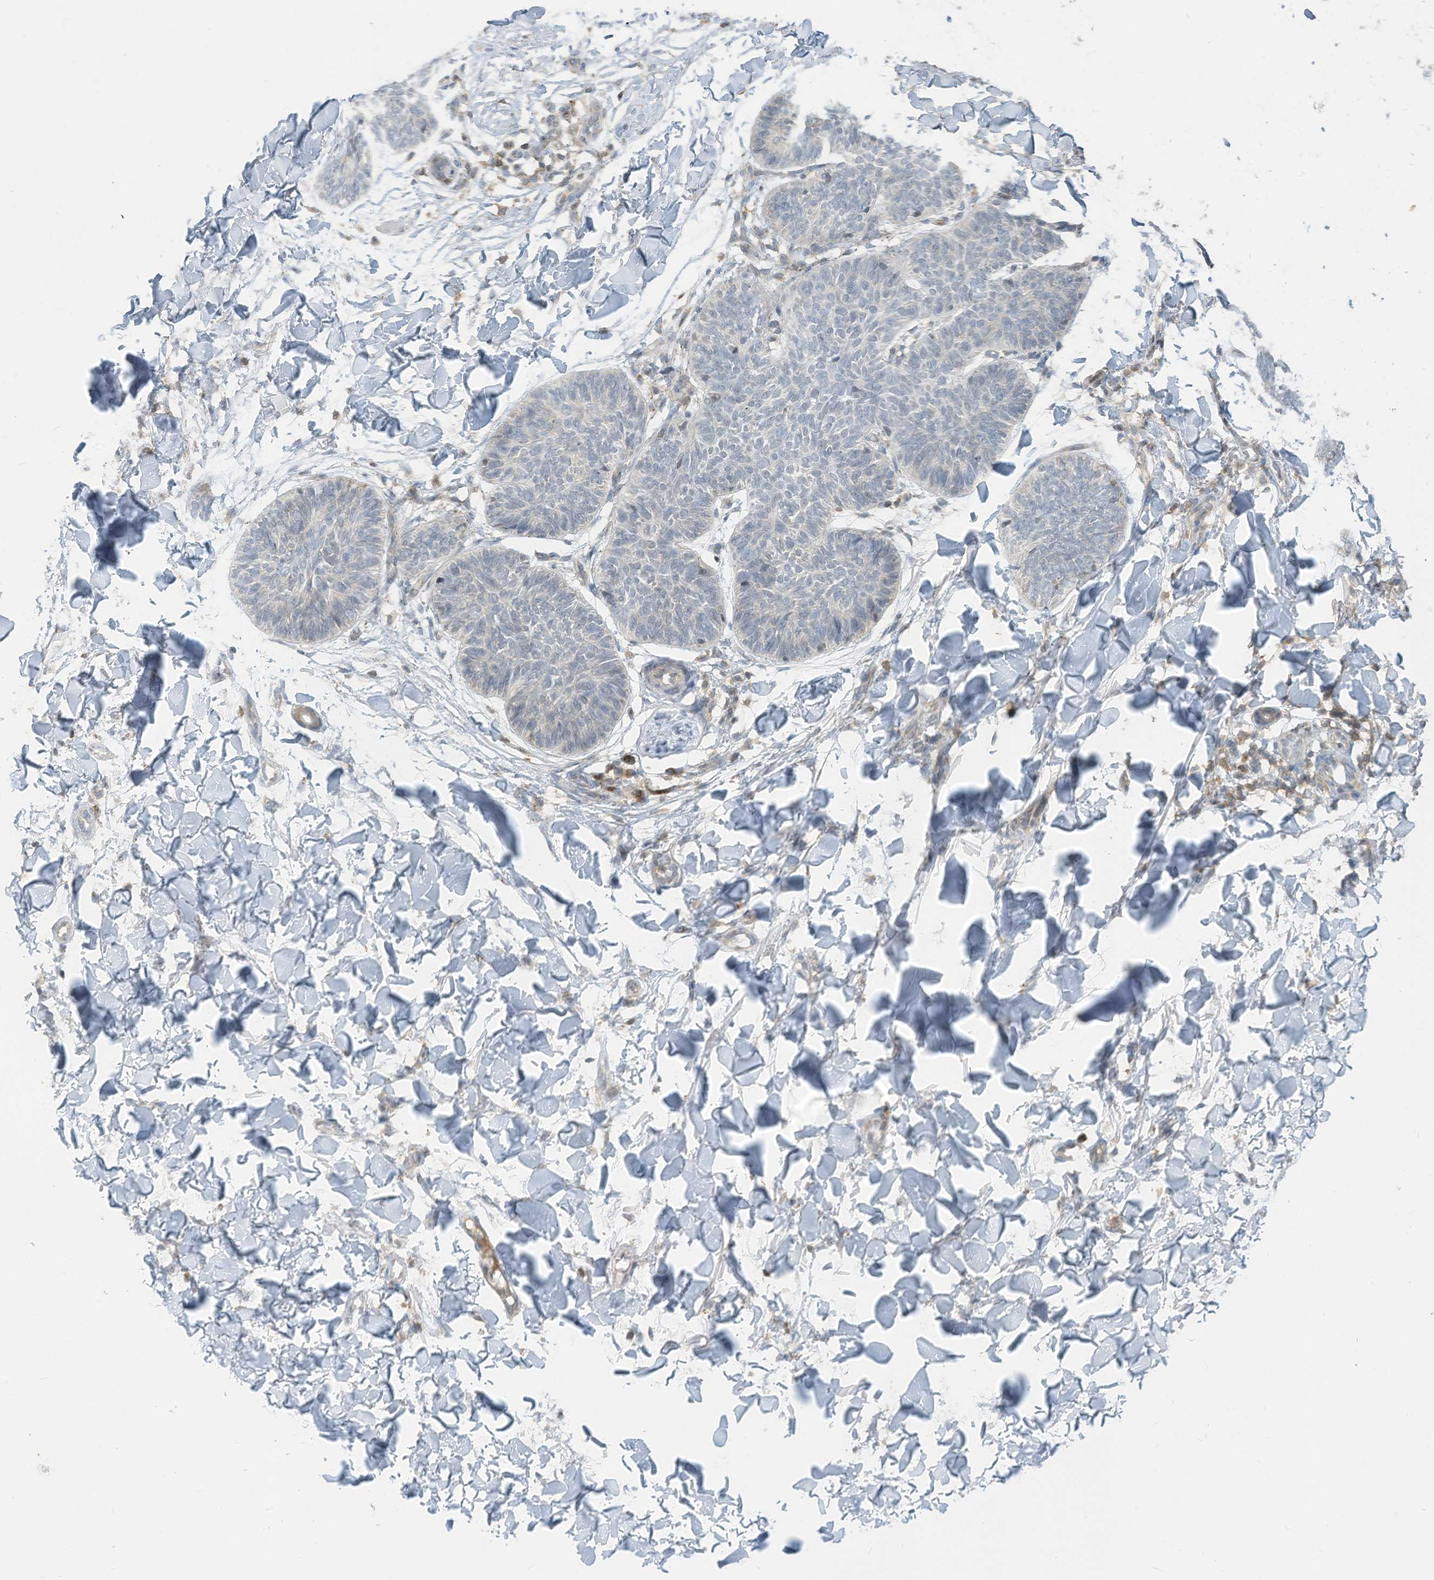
{"staining": {"intensity": "negative", "quantity": "none", "location": "none"}, "tissue": "skin cancer", "cell_type": "Tumor cells", "image_type": "cancer", "snomed": [{"axis": "morphology", "description": "Normal tissue, NOS"}, {"axis": "morphology", "description": "Basal cell carcinoma"}, {"axis": "topography", "description": "Skin"}], "caption": "Immunohistochemical staining of human skin cancer (basal cell carcinoma) reveals no significant staining in tumor cells.", "gene": "PARVG", "patient": {"sex": "male", "age": 50}}